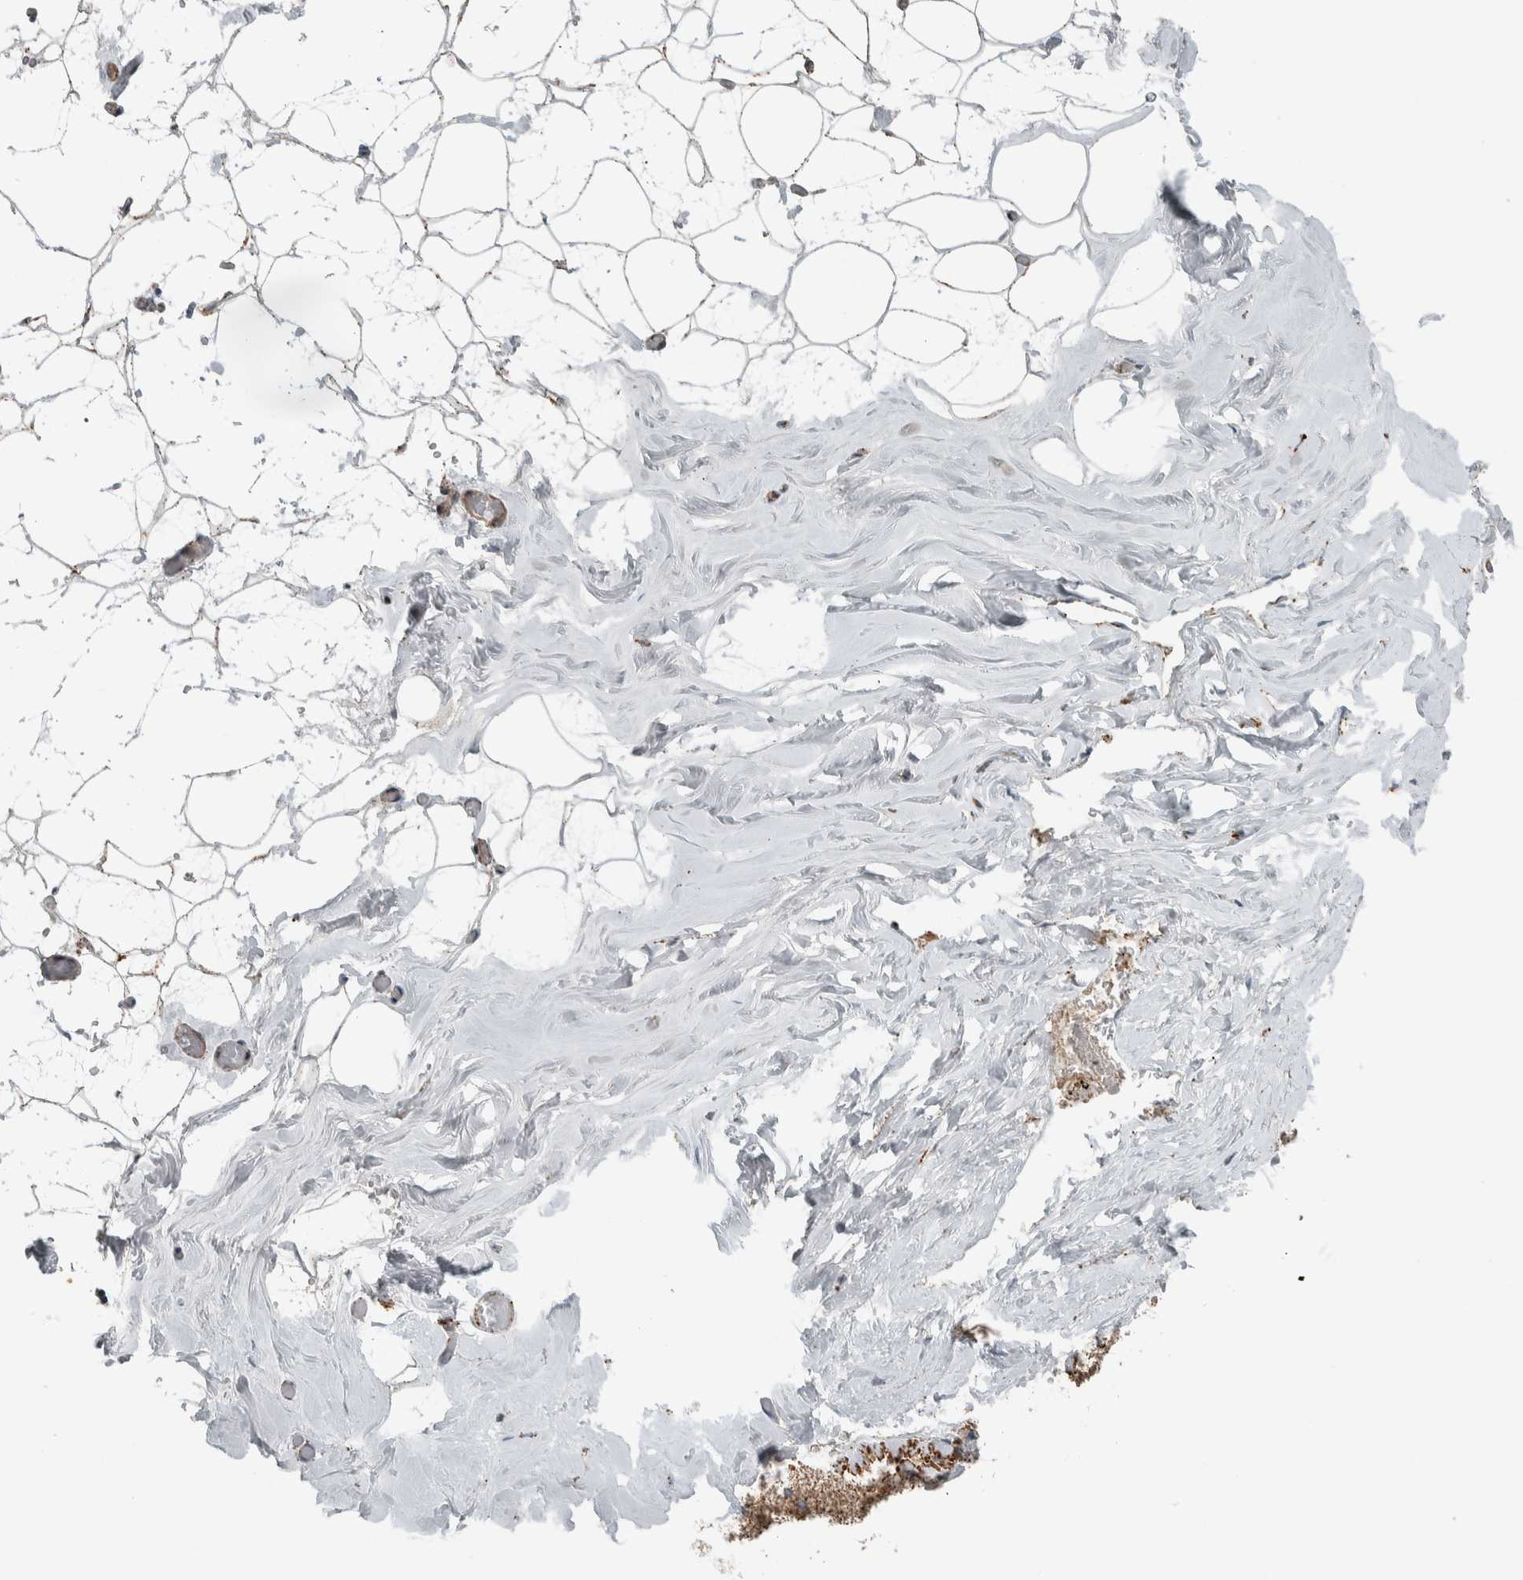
{"staining": {"intensity": "moderate", "quantity": ">75%", "location": "cytoplasmic/membranous"}, "tissue": "adipose tissue", "cell_type": "Adipocytes", "image_type": "normal", "snomed": [{"axis": "morphology", "description": "Normal tissue, NOS"}, {"axis": "morphology", "description": "Fibrosis, NOS"}, {"axis": "topography", "description": "Breast"}, {"axis": "topography", "description": "Adipose tissue"}], "caption": "Adipose tissue stained for a protein (brown) reveals moderate cytoplasmic/membranous positive expression in about >75% of adipocytes.", "gene": "CNTROB", "patient": {"sex": "female", "age": 39}}